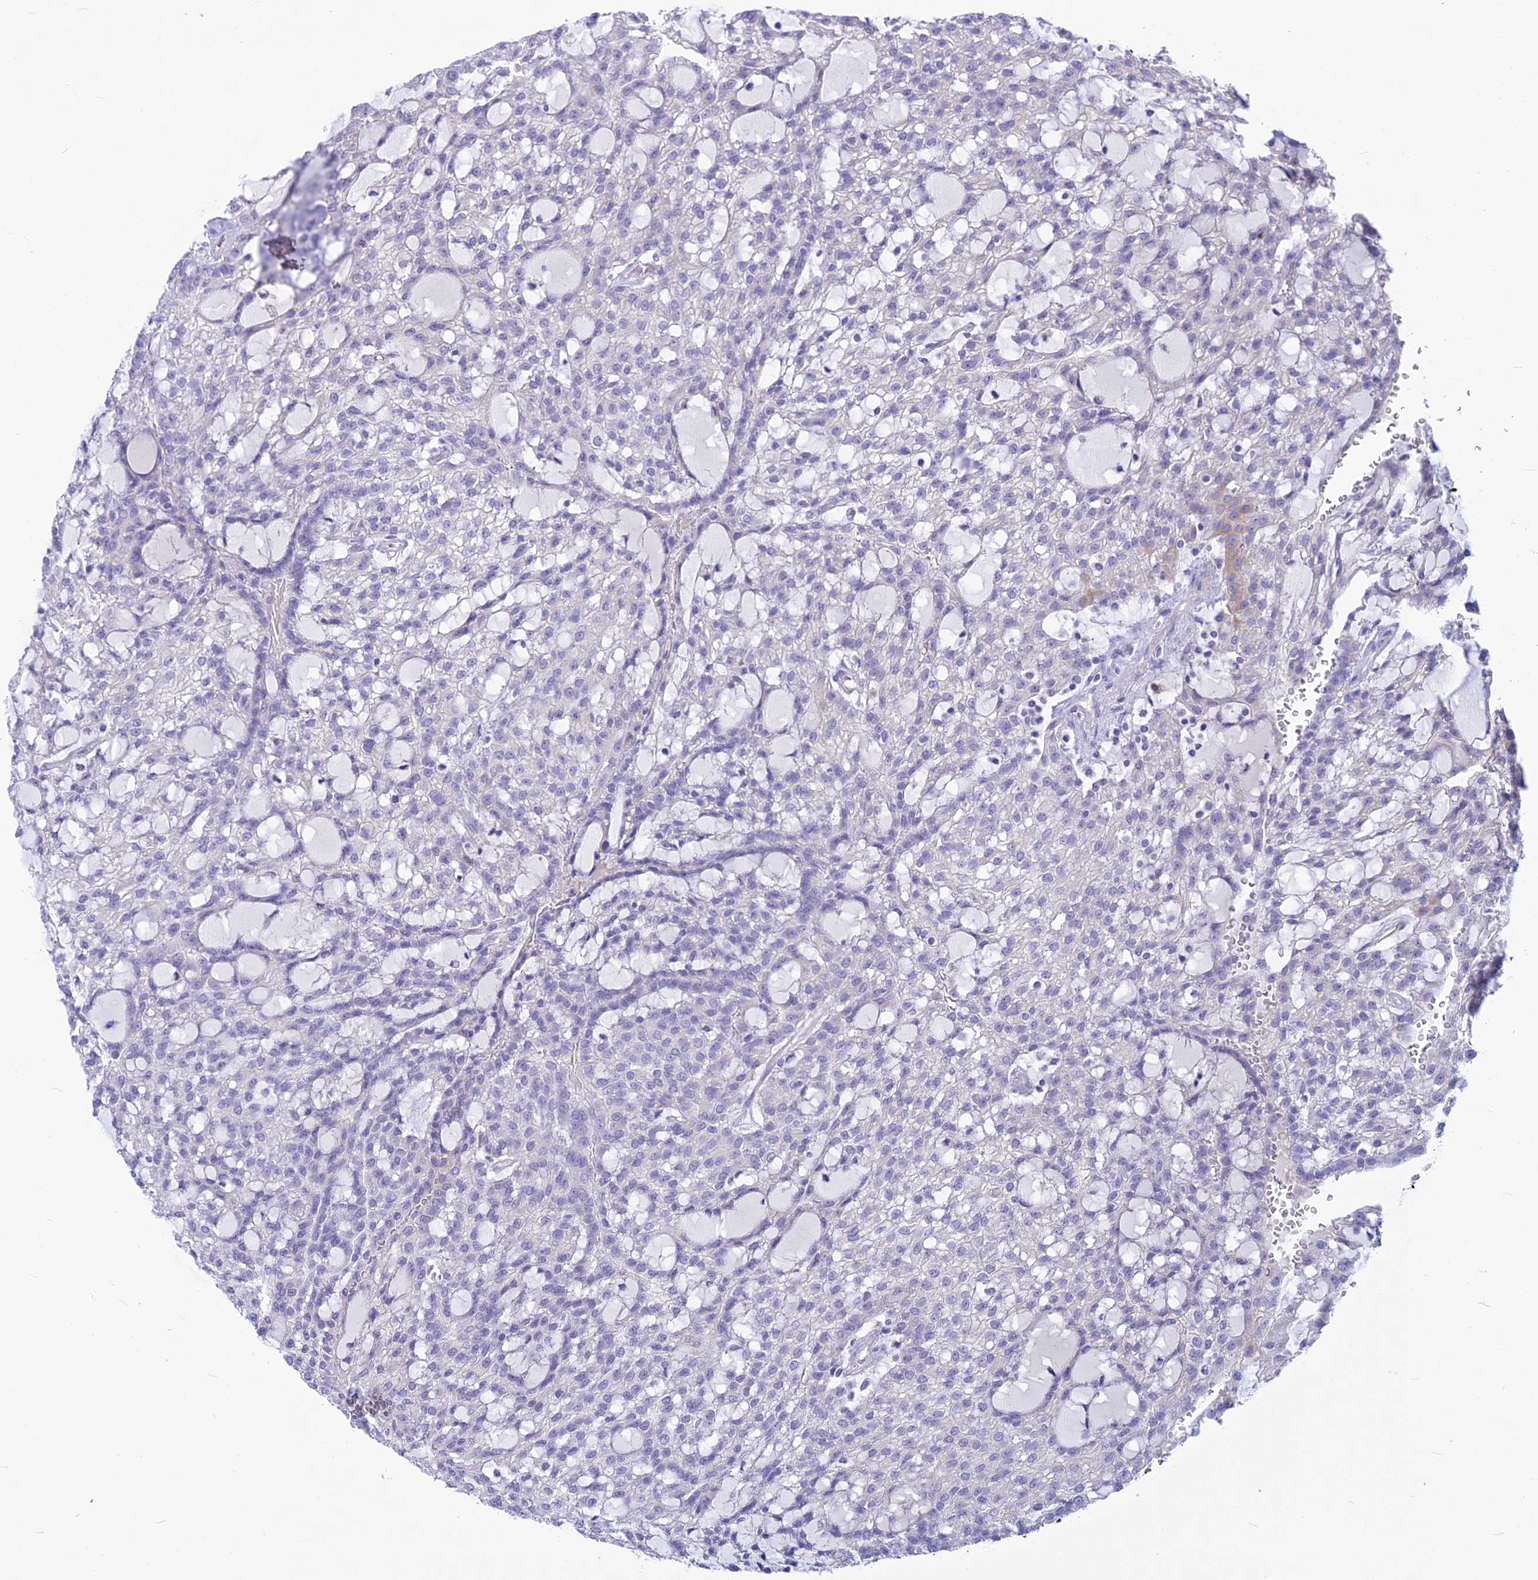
{"staining": {"intensity": "negative", "quantity": "none", "location": "none"}, "tissue": "renal cancer", "cell_type": "Tumor cells", "image_type": "cancer", "snomed": [{"axis": "morphology", "description": "Adenocarcinoma, NOS"}, {"axis": "topography", "description": "Kidney"}], "caption": "There is no significant expression in tumor cells of renal cancer (adenocarcinoma).", "gene": "SNTN", "patient": {"sex": "male", "age": 63}}